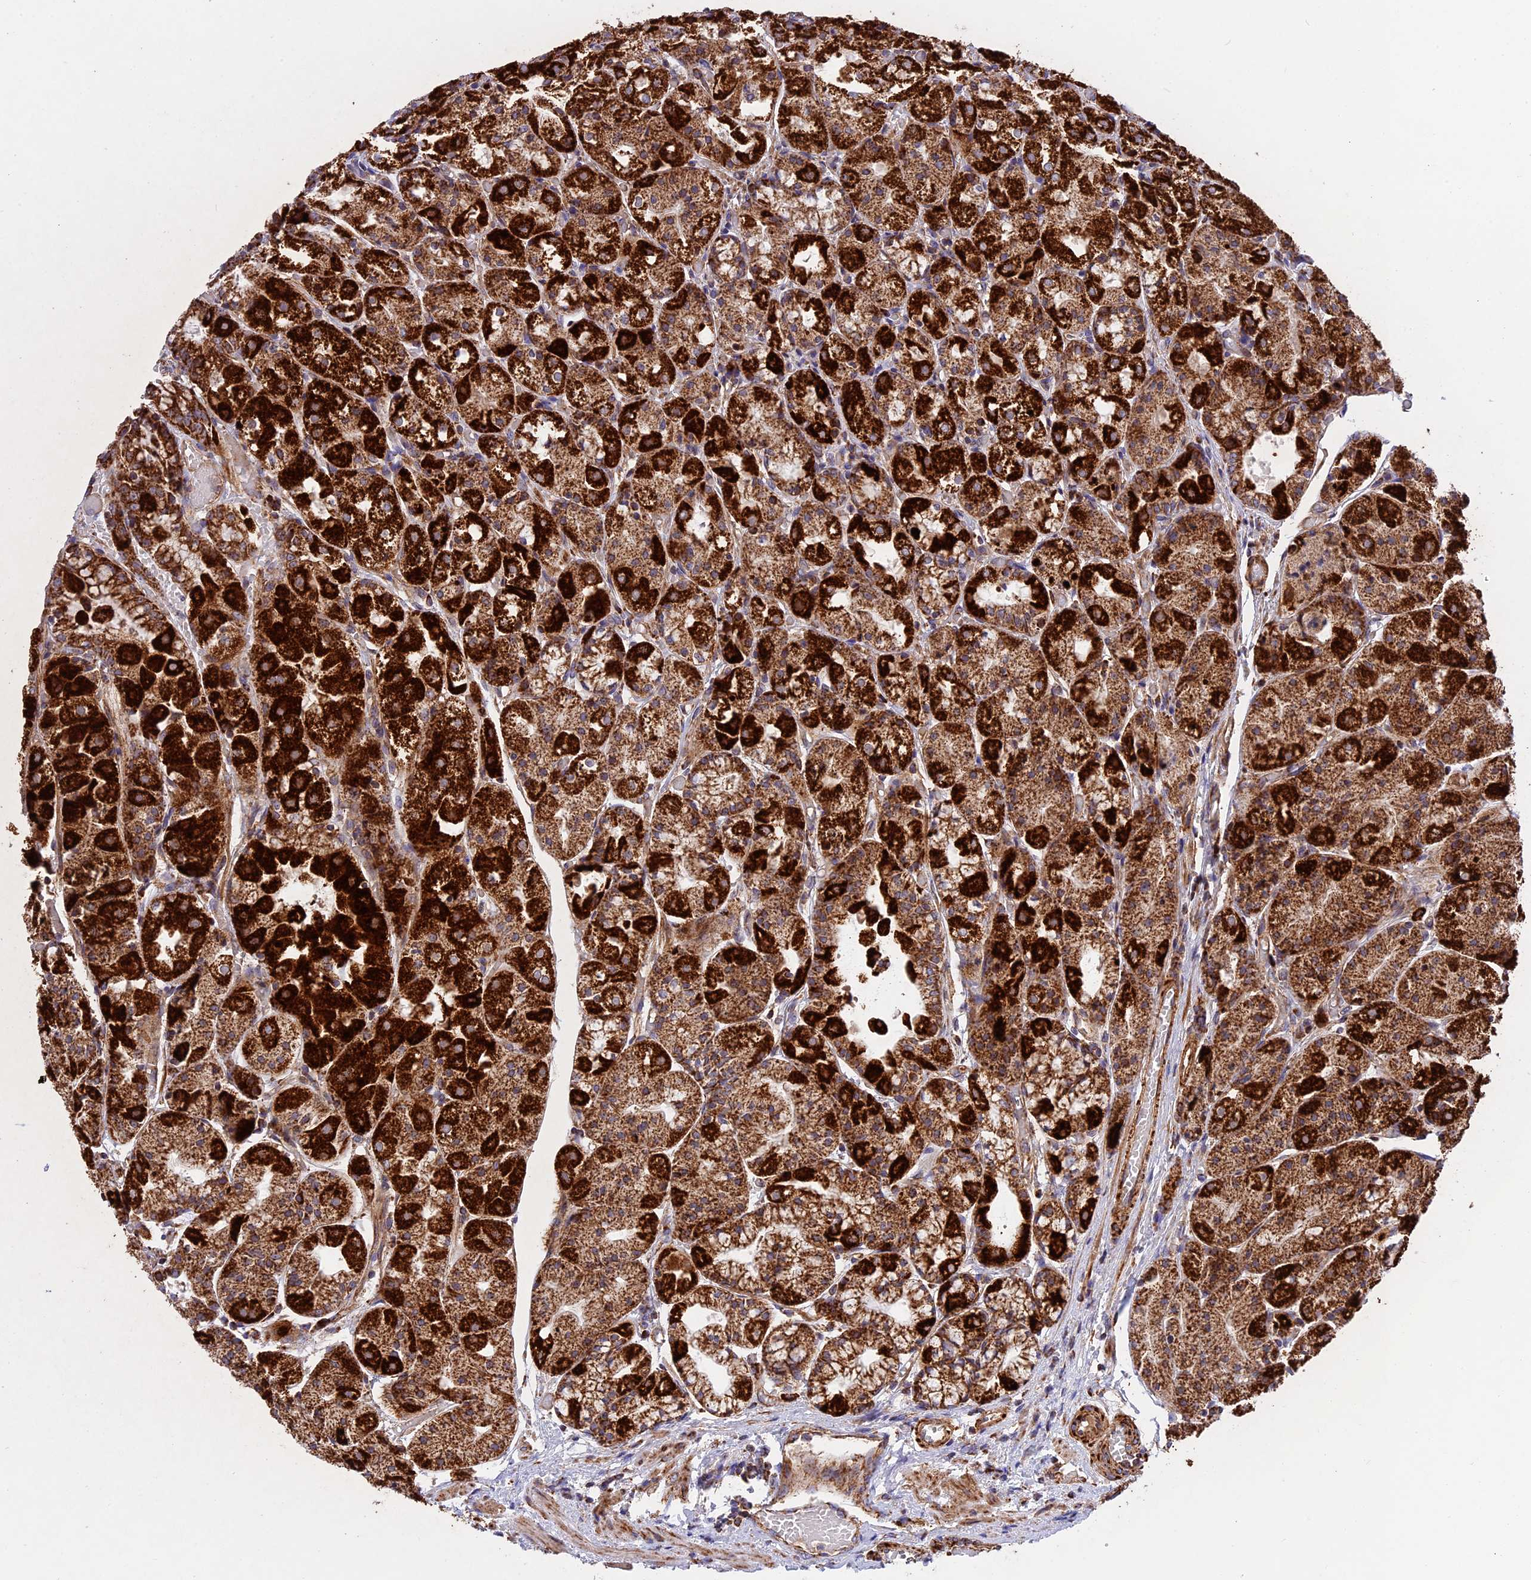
{"staining": {"intensity": "strong", "quantity": ">75%", "location": "cytoplasmic/membranous"}, "tissue": "stomach", "cell_type": "Glandular cells", "image_type": "normal", "snomed": [{"axis": "morphology", "description": "Normal tissue, NOS"}, {"axis": "topography", "description": "Stomach, upper"}], "caption": "This histopathology image demonstrates IHC staining of normal human stomach, with high strong cytoplasmic/membranous staining in about >75% of glandular cells.", "gene": "UQCRB", "patient": {"sex": "male", "age": 72}}